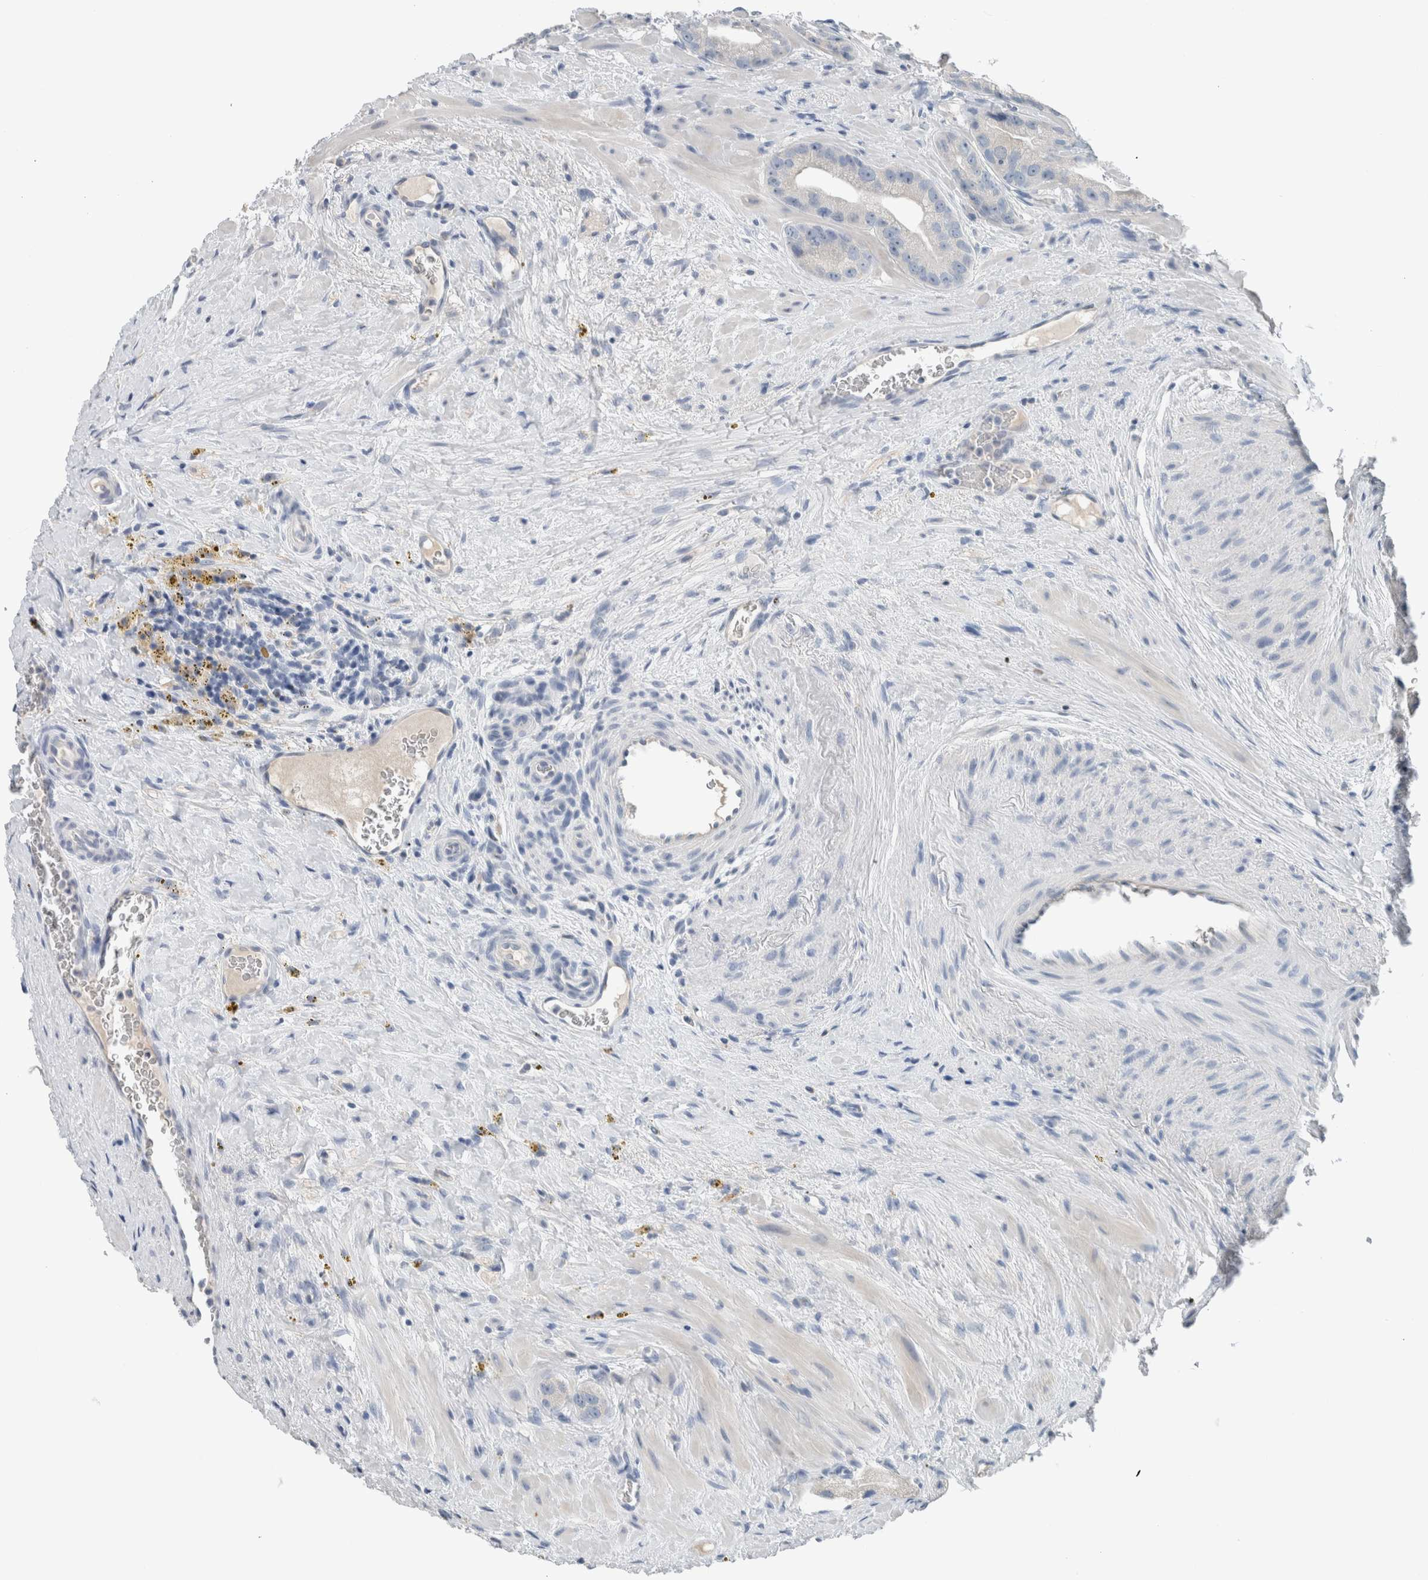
{"staining": {"intensity": "negative", "quantity": "none", "location": "none"}, "tissue": "prostate cancer", "cell_type": "Tumor cells", "image_type": "cancer", "snomed": [{"axis": "morphology", "description": "Adenocarcinoma, High grade"}, {"axis": "topography", "description": "Prostate"}], "caption": "Tumor cells are negative for brown protein staining in prostate cancer (adenocarcinoma (high-grade)).", "gene": "DUOX1", "patient": {"sex": "male", "age": 63}}